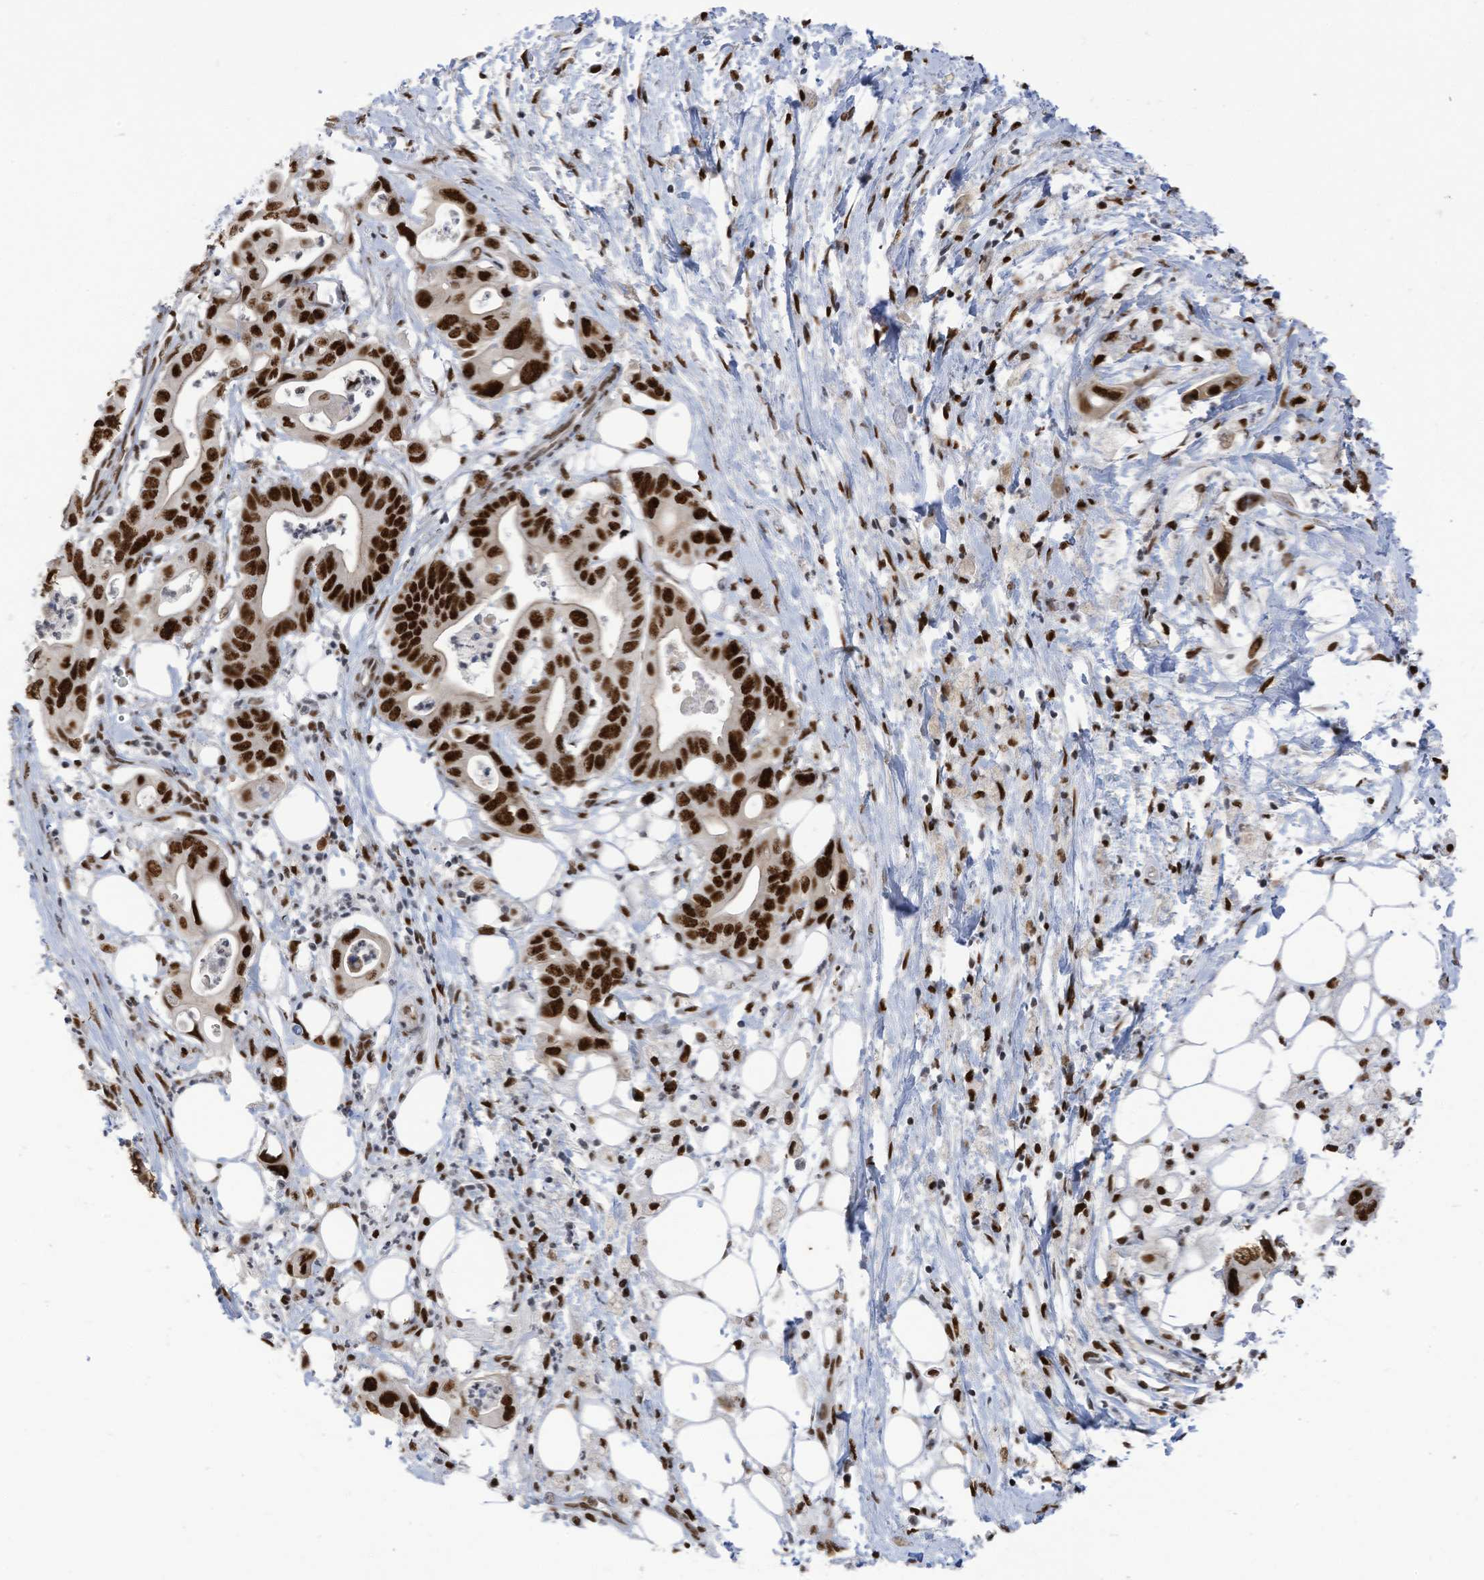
{"staining": {"intensity": "strong", "quantity": ">75%", "location": "nuclear"}, "tissue": "pancreatic cancer", "cell_type": "Tumor cells", "image_type": "cancer", "snomed": [{"axis": "morphology", "description": "Adenocarcinoma, NOS"}, {"axis": "topography", "description": "Pancreas"}], "caption": "IHC of human pancreatic cancer (adenocarcinoma) displays high levels of strong nuclear positivity in about >75% of tumor cells.", "gene": "KHSRP", "patient": {"sex": "male", "age": 66}}